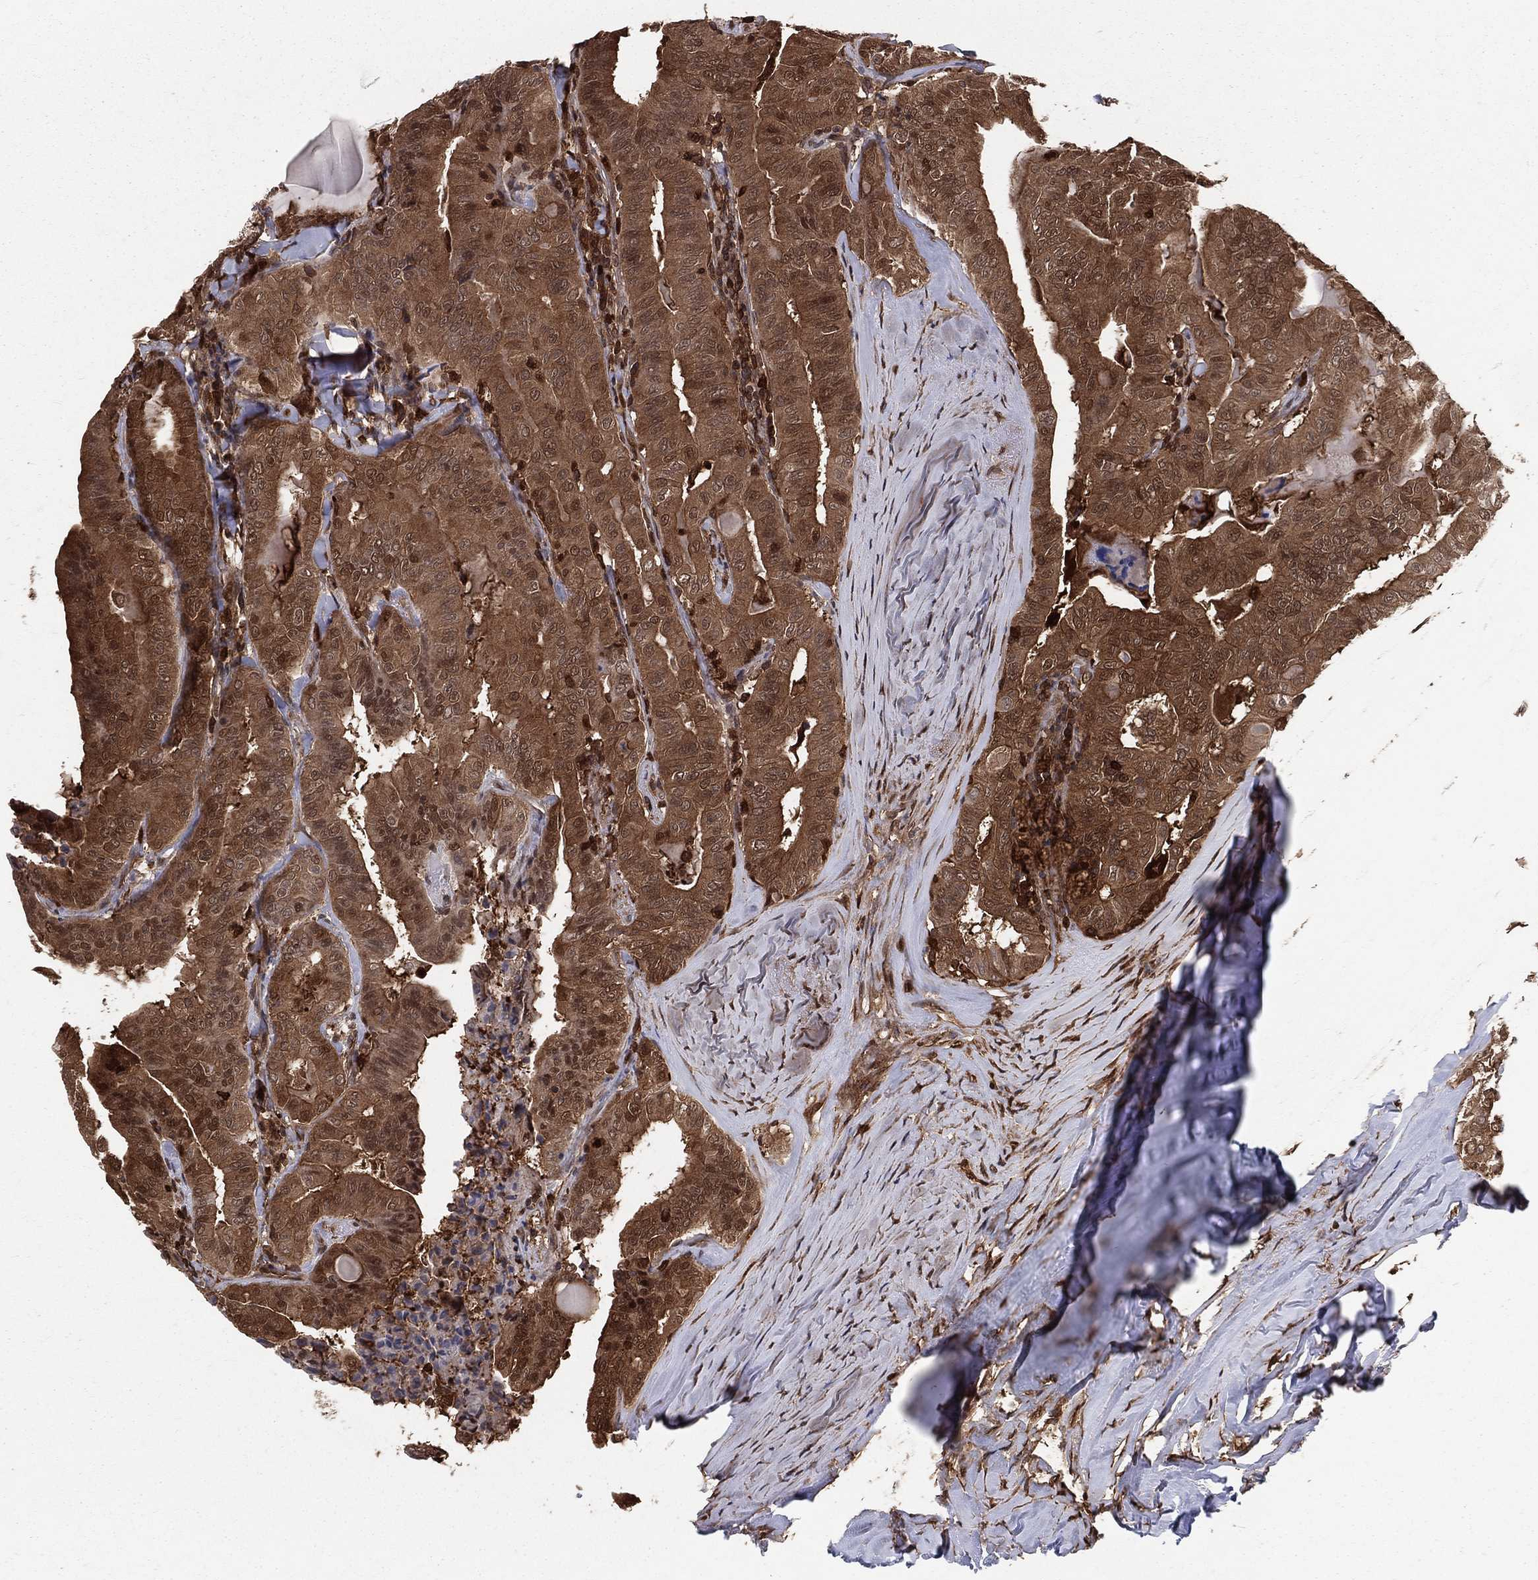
{"staining": {"intensity": "moderate", "quantity": ">75%", "location": "cytoplasmic/membranous"}, "tissue": "thyroid cancer", "cell_type": "Tumor cells", "image_type": "cancer", "snomed": [{"axis": "morphology", "description": "Papillary adenocarcinoma, NOS"}, {"axis": "topography", "description": "Thyroid gland"}], "caption": "Thyroid papillary adenocarcinoma stained with immunohistochemistry (IHC) demonstrates moderate cytoplasmic/membranous positivity in about >75% of tumor cells.", "gene": "ENO1", "patient": {"sex": "female", "age": 68}}